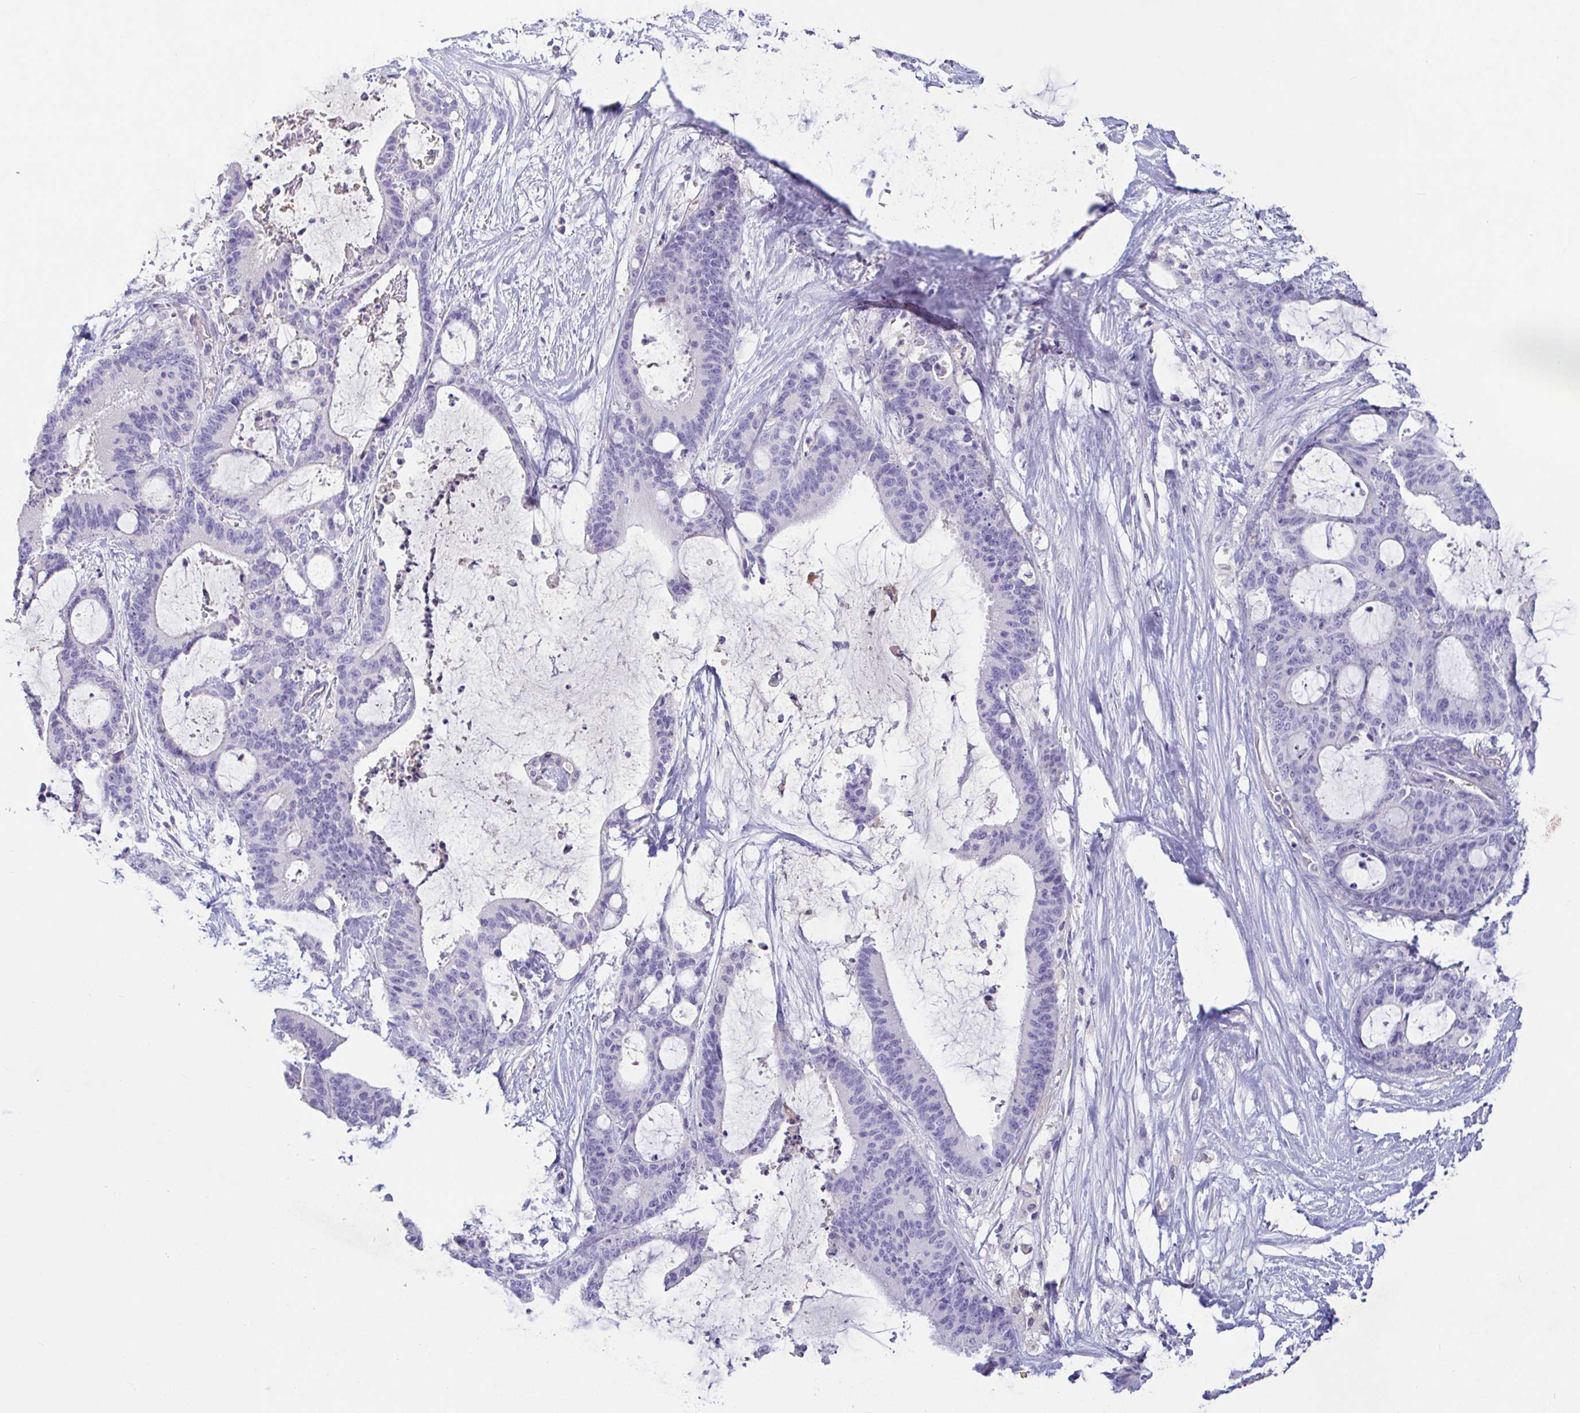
{"staining": {"intensity": "negative", "quantity": "none", "location": "none"}, "tissue": "liver cancer", "cell_type": "Tumor cells", "image_type": "cancer", "snomed": [{"axis": "morphology", "description": "Normal tissue, NOS"}, {"axis": "morphology", "description": "Cholangiocarcinoma"}, {"axis": "topography", "description": "Liver"}, {"axis": "topography", "description": "Peripheral nerve tissue"}], "caption": "Human liver cancer stained for a protein using IHC demonstrates no positivity in tumor cells.", "gene": "SAA4", "patient": {"sex": "female", "age": 73}}